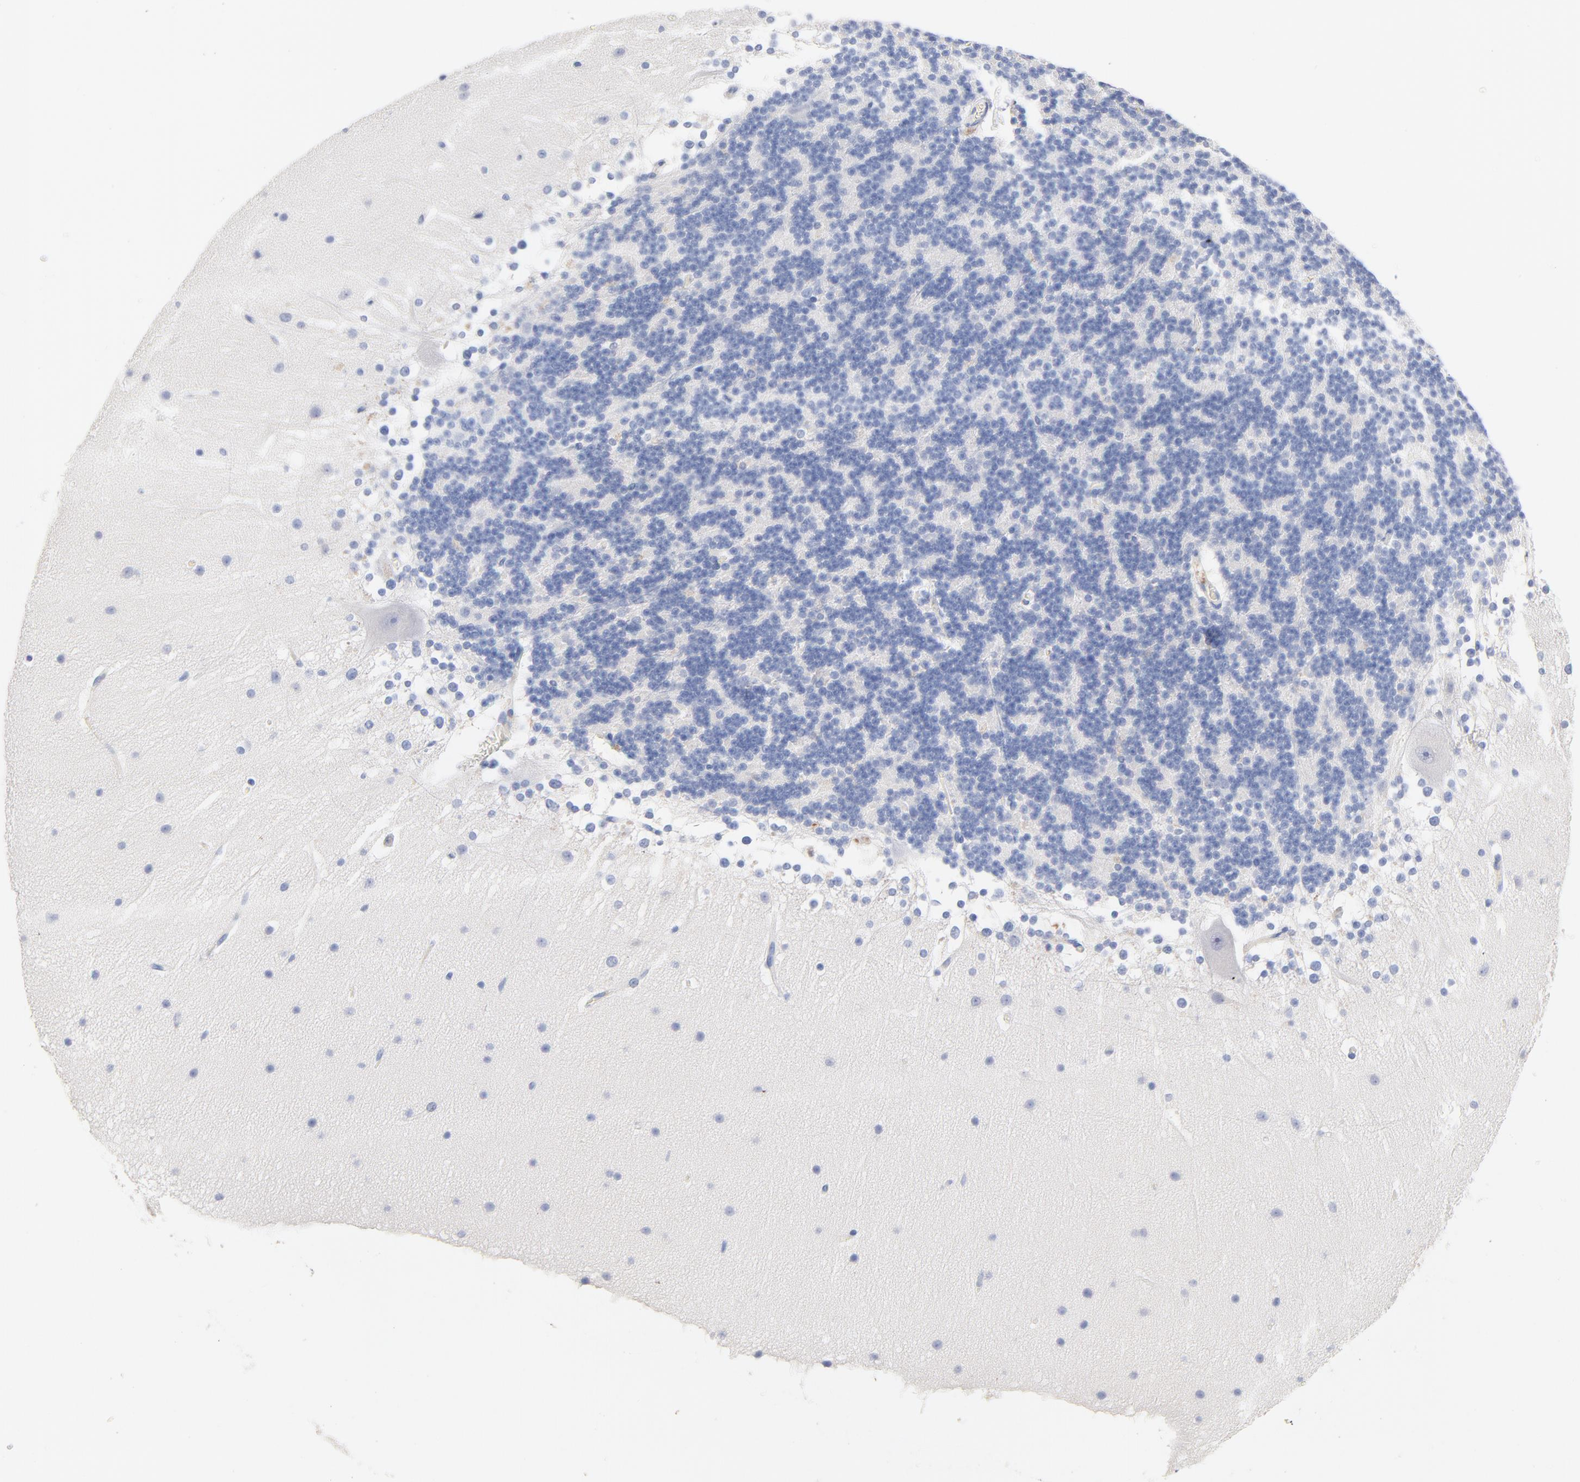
{"staining": {"intensity": "negative", "quantity": "none", "location": "none"}, "tissue": "cerebellum", "cell_type": "Cells in granular layer", "image_type": "normal", "snomed": [{"axis": "morphology", "description": "Normal tissue, NOS"}, {"axis": "topography", "description": "Cerebellum"}], "caption": "Immunohistochemistry (IHC) photomicrograph of benign cerebellum stained for a protein (brown), which demonstrates no positivity in cells in granular layer. The staining was performed using DAB (3,3'-diaminobenzidine) to visualize the protein expression in brown, while the nuclei were stained in blue with hematoxylin (Magnification: 20x).", "gene": "CPS1", "patient": {"sex": "female", "age": 19}}